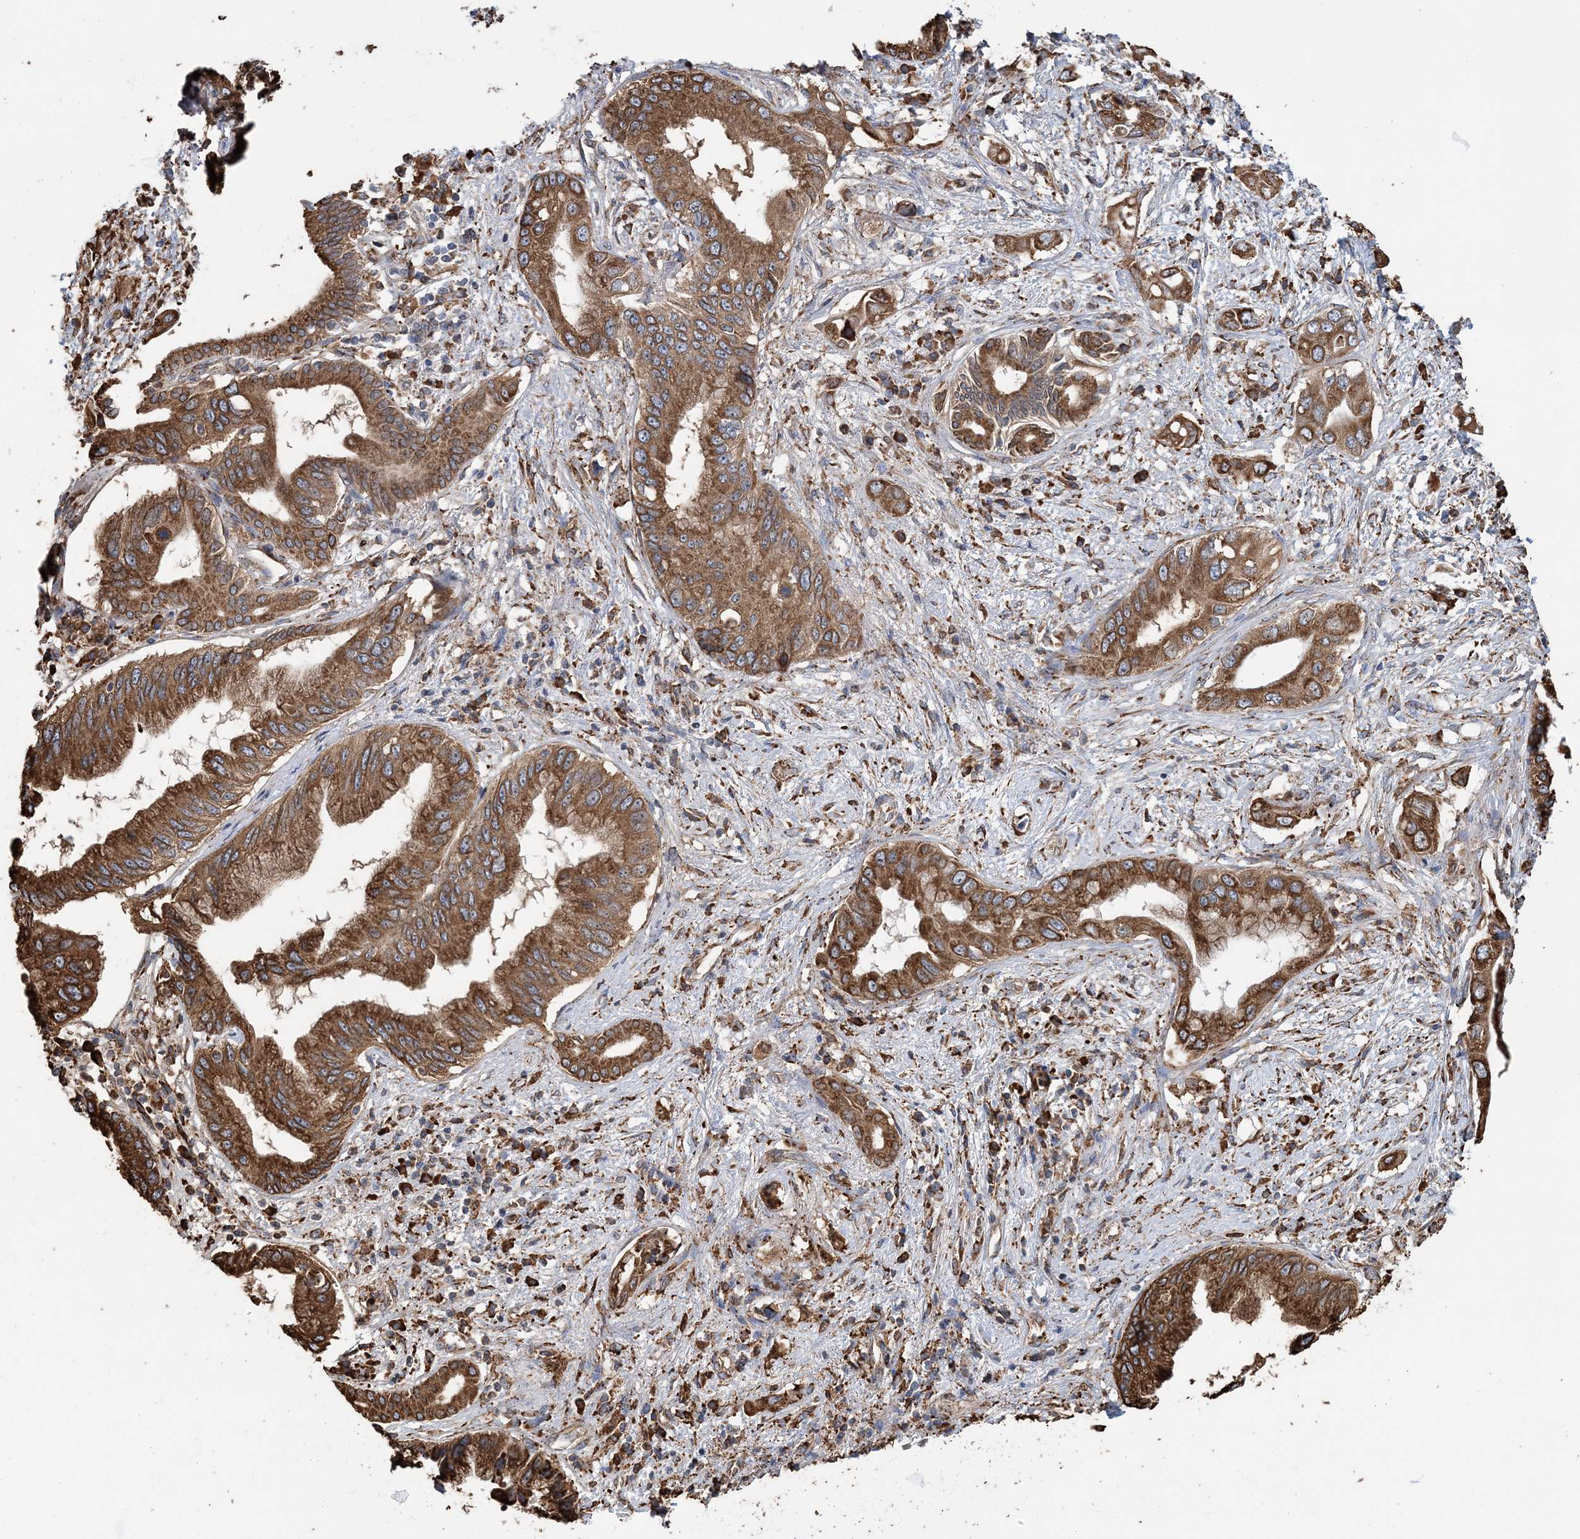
{"staining": {"intensity": "moderate", "quantity": ">75%", "location": "cytoplasmic/membranous"}, "tissue": "pancreatic cancer", "cell_type": "Tumor cells", "image_type": "cancer", "snomed": [{"axis": "morphology", "description": "Inflammation, NOS"}, {"axis": "morphology", "description": "Adenocarcinoma, NOS"}, {"axis": "topography", "description": "Pancreas"}], "caption": "High-power microscopy captured an IHC micrograph of adenocarcinoma (pancreatic), revealing moderate cytoplasmic/membranous expression in about >75% of tumor cells. The staining was performed using DAB to visualize the protein expression in brown, while the nuclei were stained in blue with hematoxylin (Magnification: 20x).", "gene": "WDR12", "patient": {"sex": "female", "age": 56}}